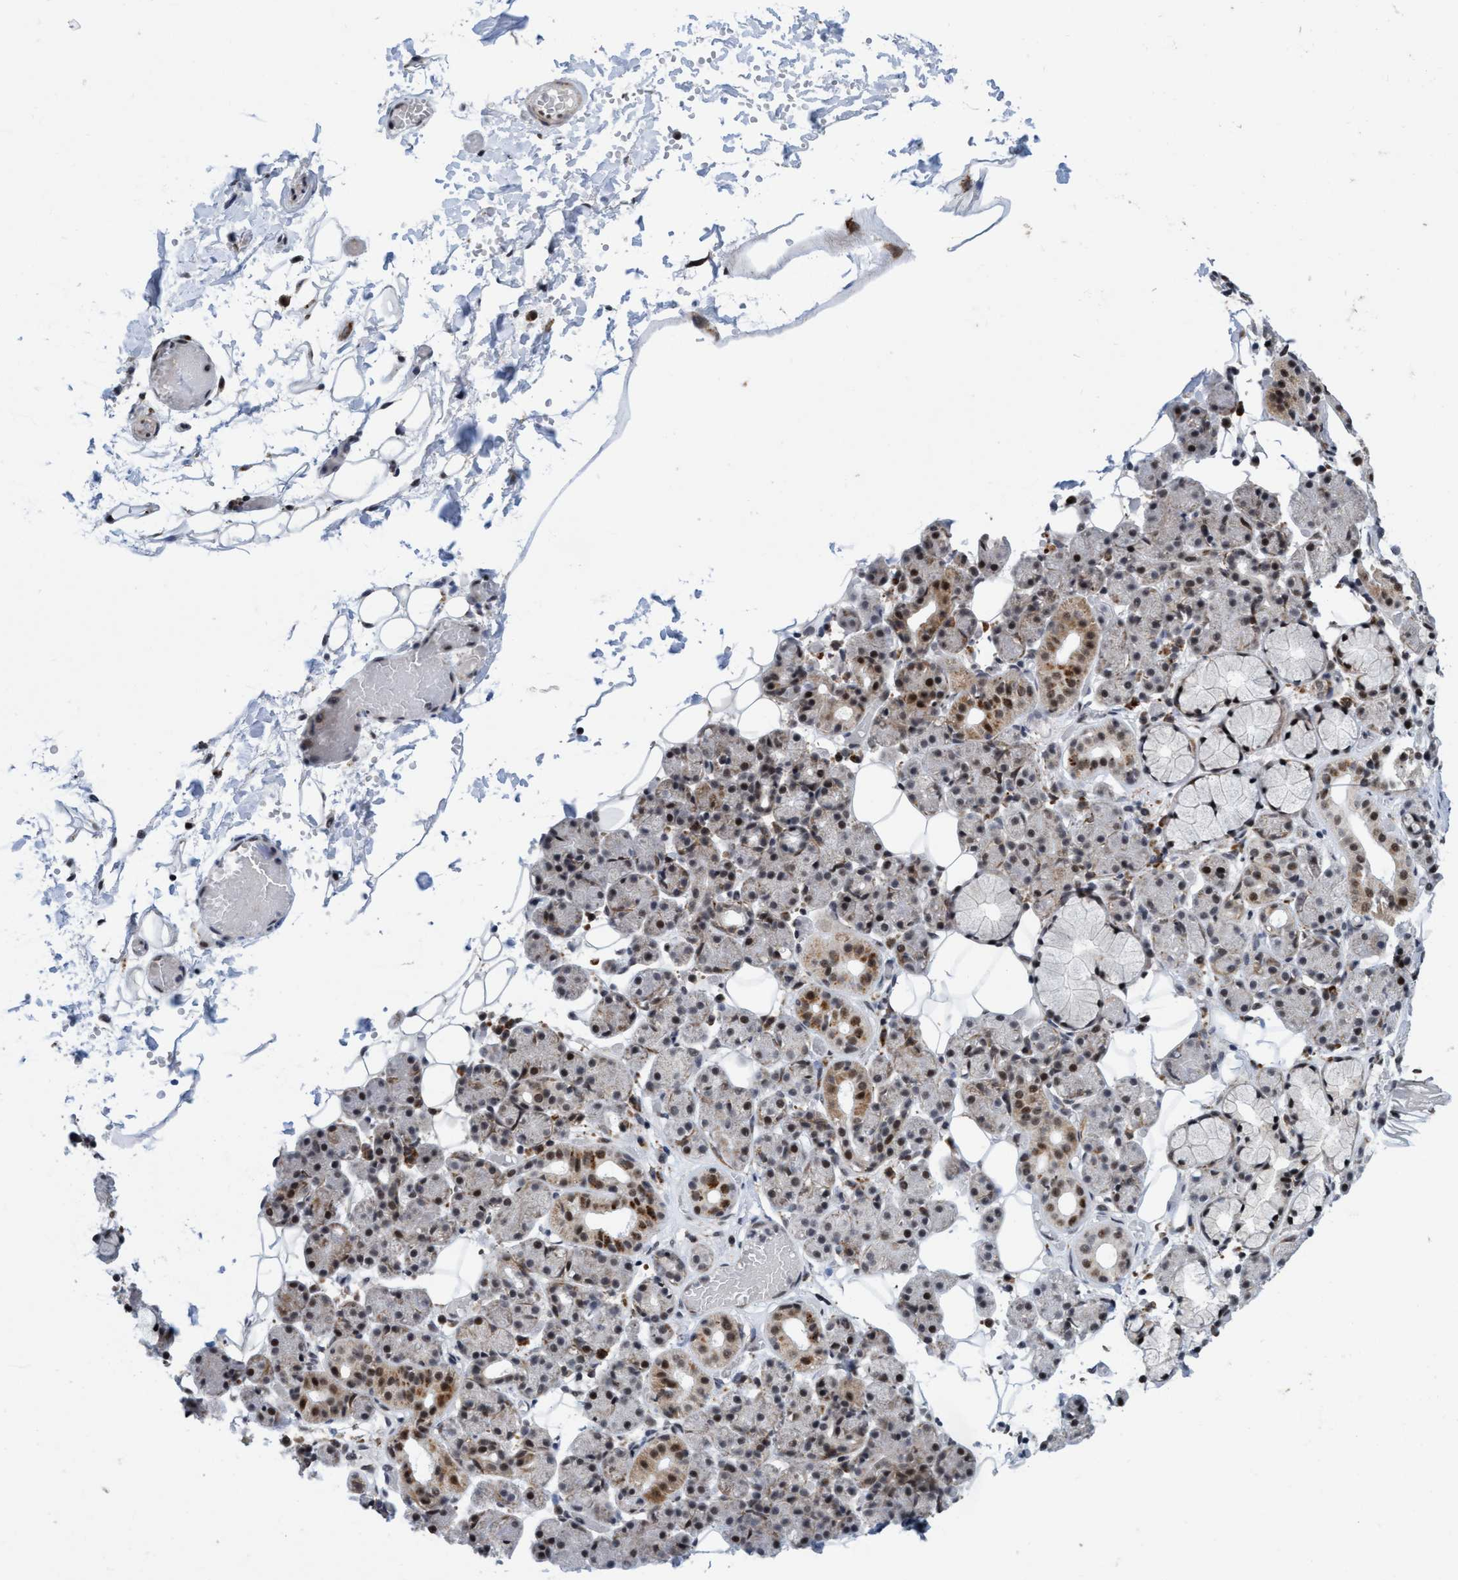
{"staining": {"intensity": "moderate", "quantity": ">75%", "location": "cytoplasmic/membranous,nuclear"}, "tissue": "salivary gland", "cell_type": "Glandular cells", "image_type": "normal", "snomed": [{"axis": "morphology", "description": "Normal tissue, NOS"}, {"axis": "topography", "description": "Salivary gland"}], "caption": "Glandular cells demonstrate medium levels of moderate cytoplasmic/membranous,nuclear staining in about >75% of cells in benign salivary gland.", "gene": "GLT6D1", "patient": {"sex": "male", "age": 63}}